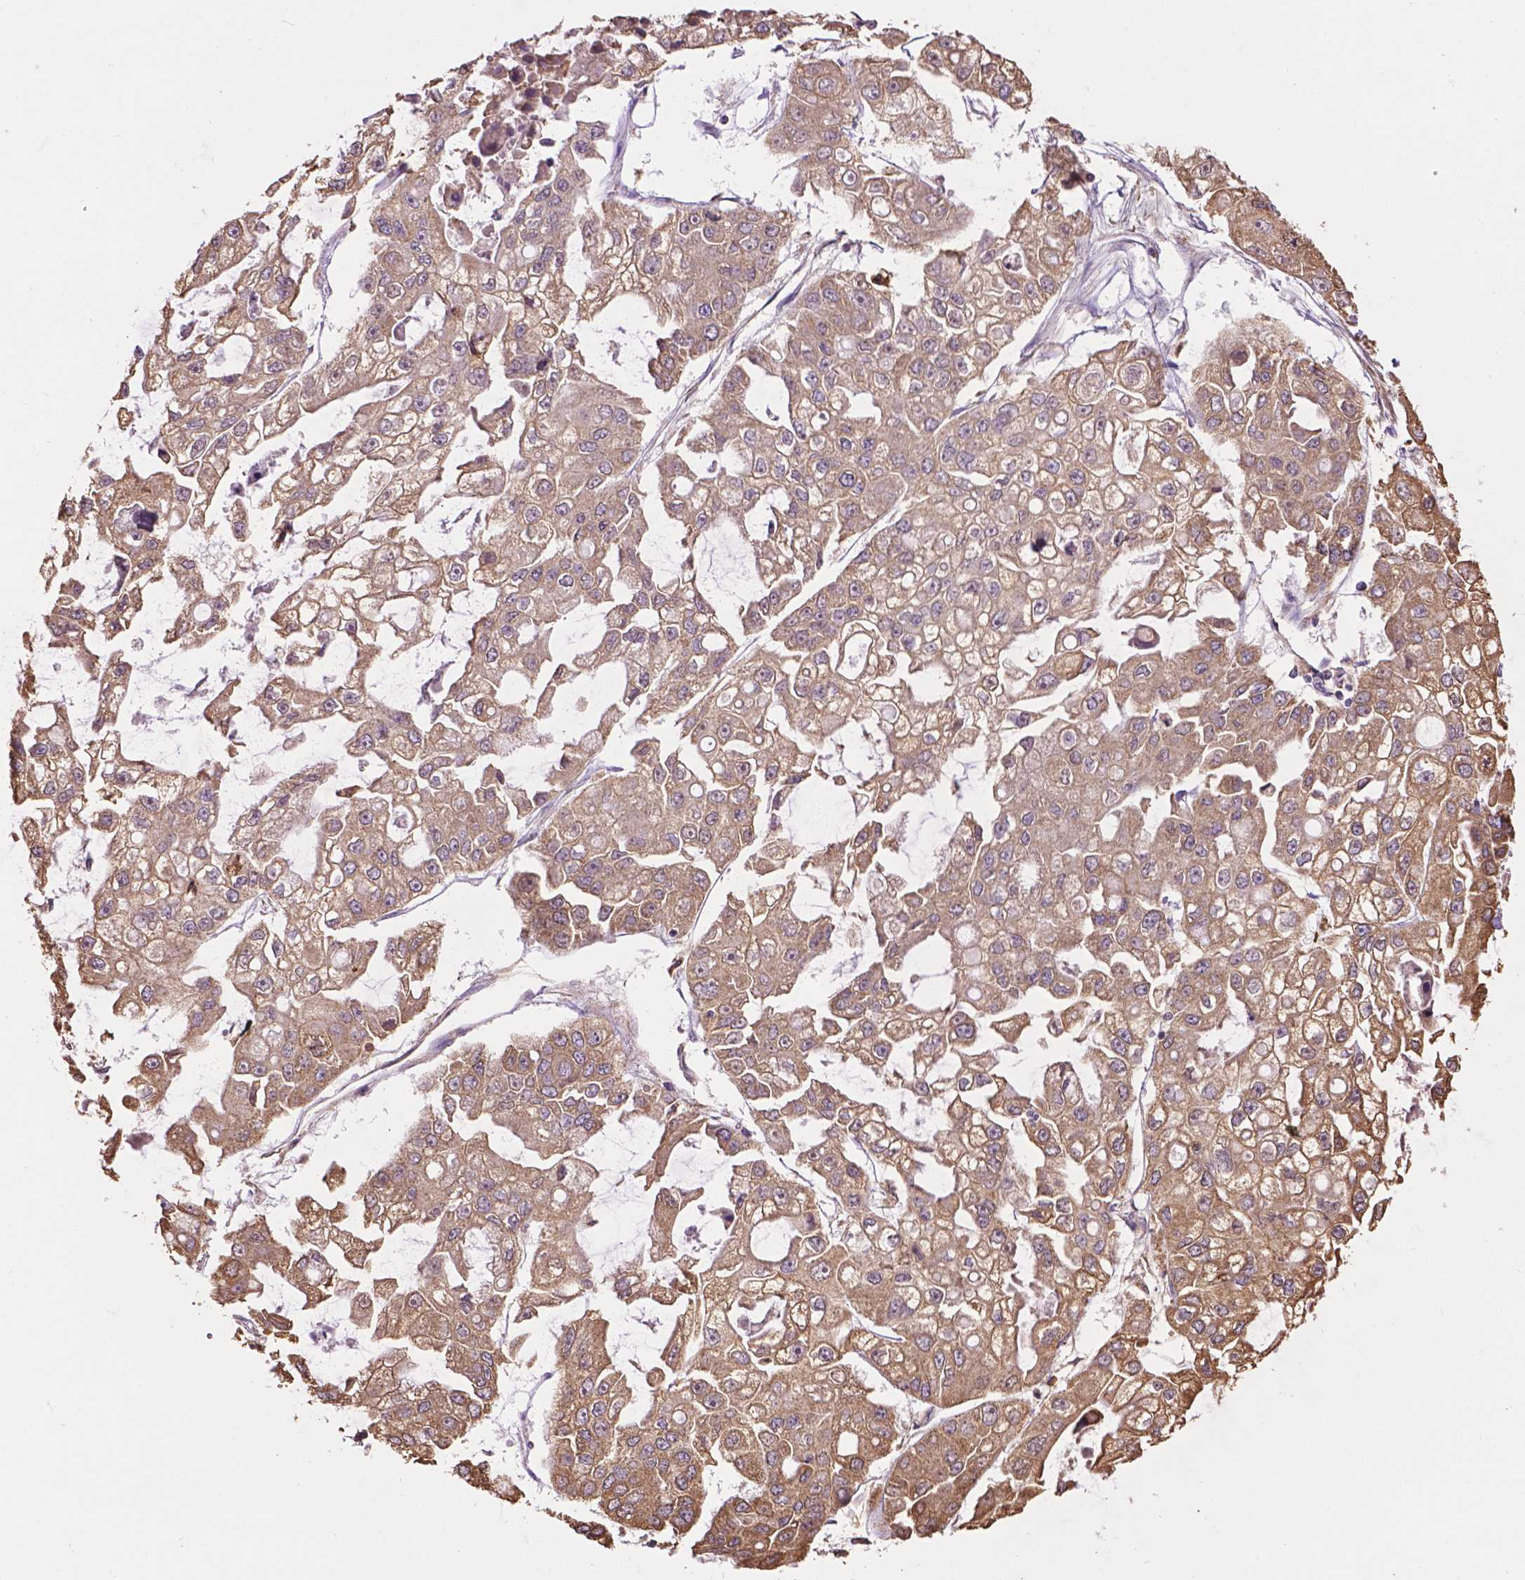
{"staining": {"intensity": "moderate", "quantity": ">75%", "location": "cytoplasmic/membranous"}, "tissue": "ovarian cancer", "cell_type": "Tumor cells", "image_type": "cancer", "snomed": [{"axis": "morphology", "description": "Cystadenocarcinoma, serous, NOS"}, {"axis": "topography", "description": "Ovary"}], "caption": "Serous cystadenocarcinoma (ovarian) stained for a protein reveals moderate cytoplasmic/membranous positivity in tumor cells.", "gene": "PPP2R5E", "patient": {"sex": "female", "age": 56}}